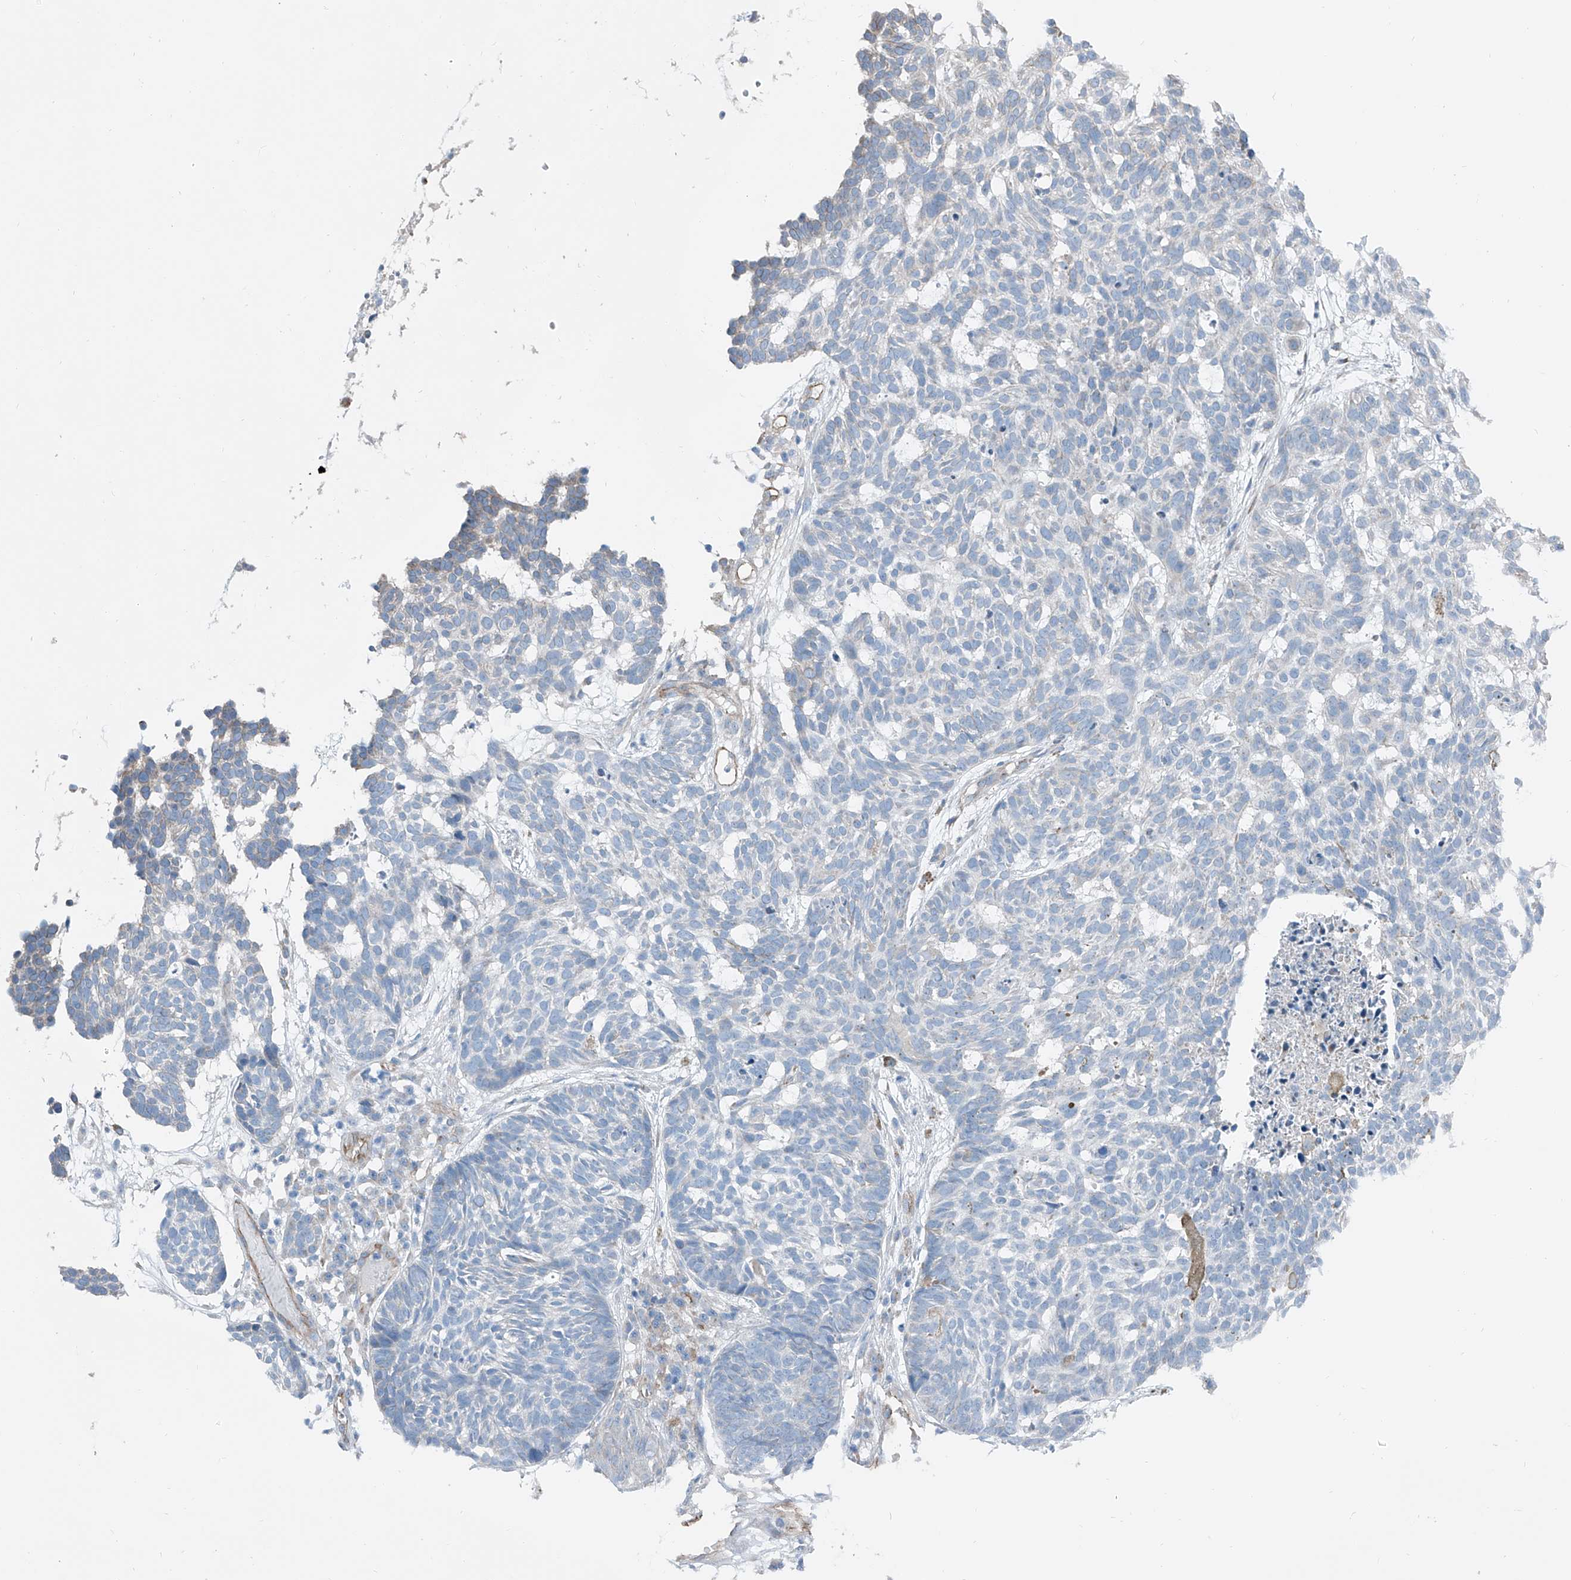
{"staining": {"intensity": "negative", "quantity": "none", "location": "none"}, "tissue": "skin cancer", "cell_type": "Tumor cells", "image_type": "cancer", "snomed": [{"axis": "morphology", "description": "Basal cell carcinoma"}, {"axis": "topography", "description": "Skin"}], "caption": "Tumor cells show no significant protein expression in skin cancer (basal cell carcinoma).", "gene": "THEMIS2", "patient": {"sex": "male", "age": 85}}